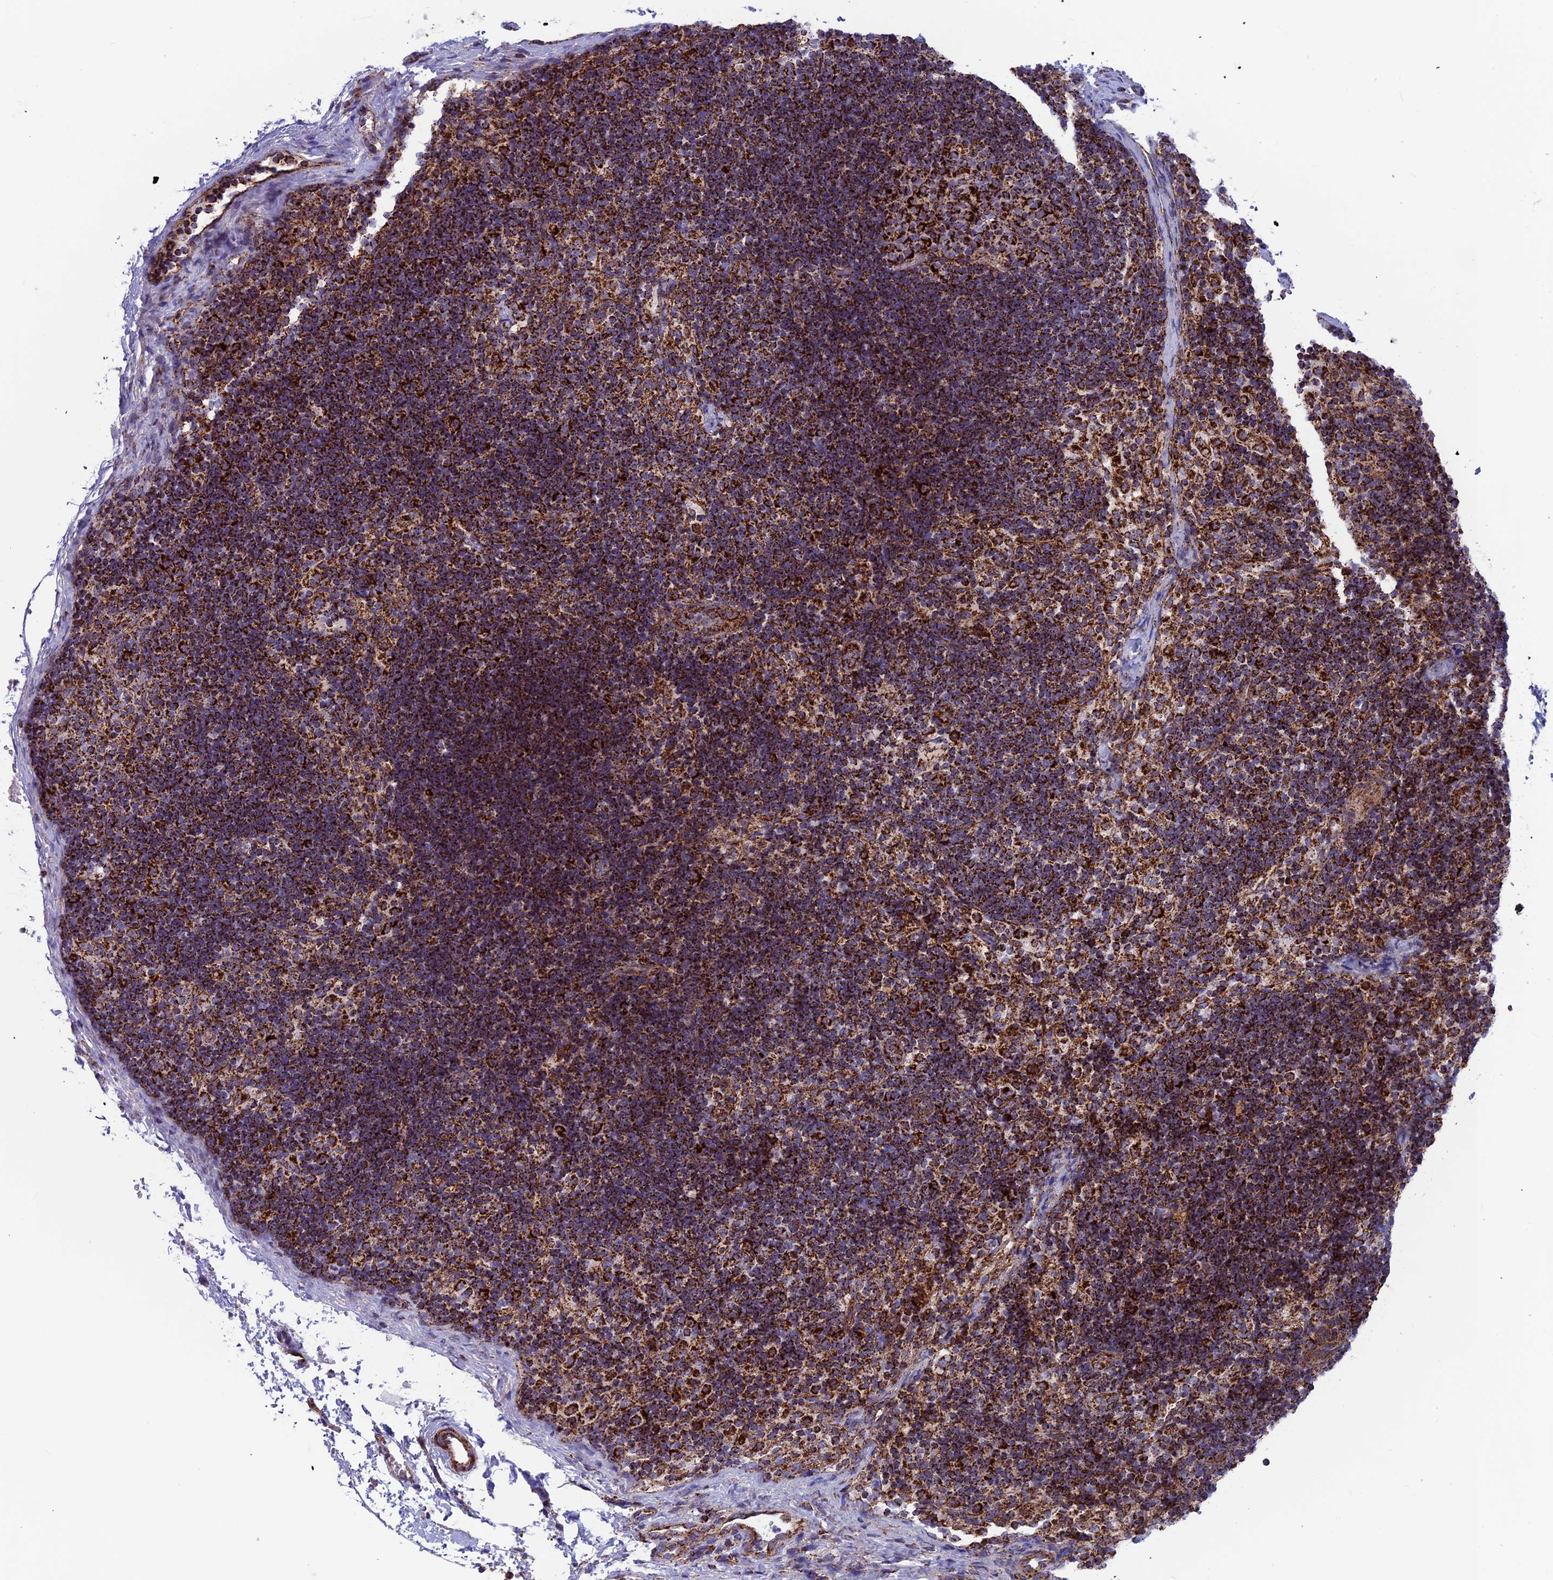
{"staining": {"intensity": "strong", "quantity": ">75%", "location": "cytoplasmic/membranous"}, "tissue": "lymph node", "cell_type": "Germinal center cells", "image_type": "normal", "snomed": [{"axis": "morphology", "description": "Normal tissue, NOS"}, {"axis": "topography", "description": "Lymph node"}], "caption": "This photomicrograph shows benign lymph node stained with immunohistochemistry to label a protein in brown. The cytoplasmic/membranous of germinal center cells show strong positivity for the protein. Nuclei are counter-stained blue.", "gene": "MRPS18B", "patient": {"sex": "female", "age": 22}}